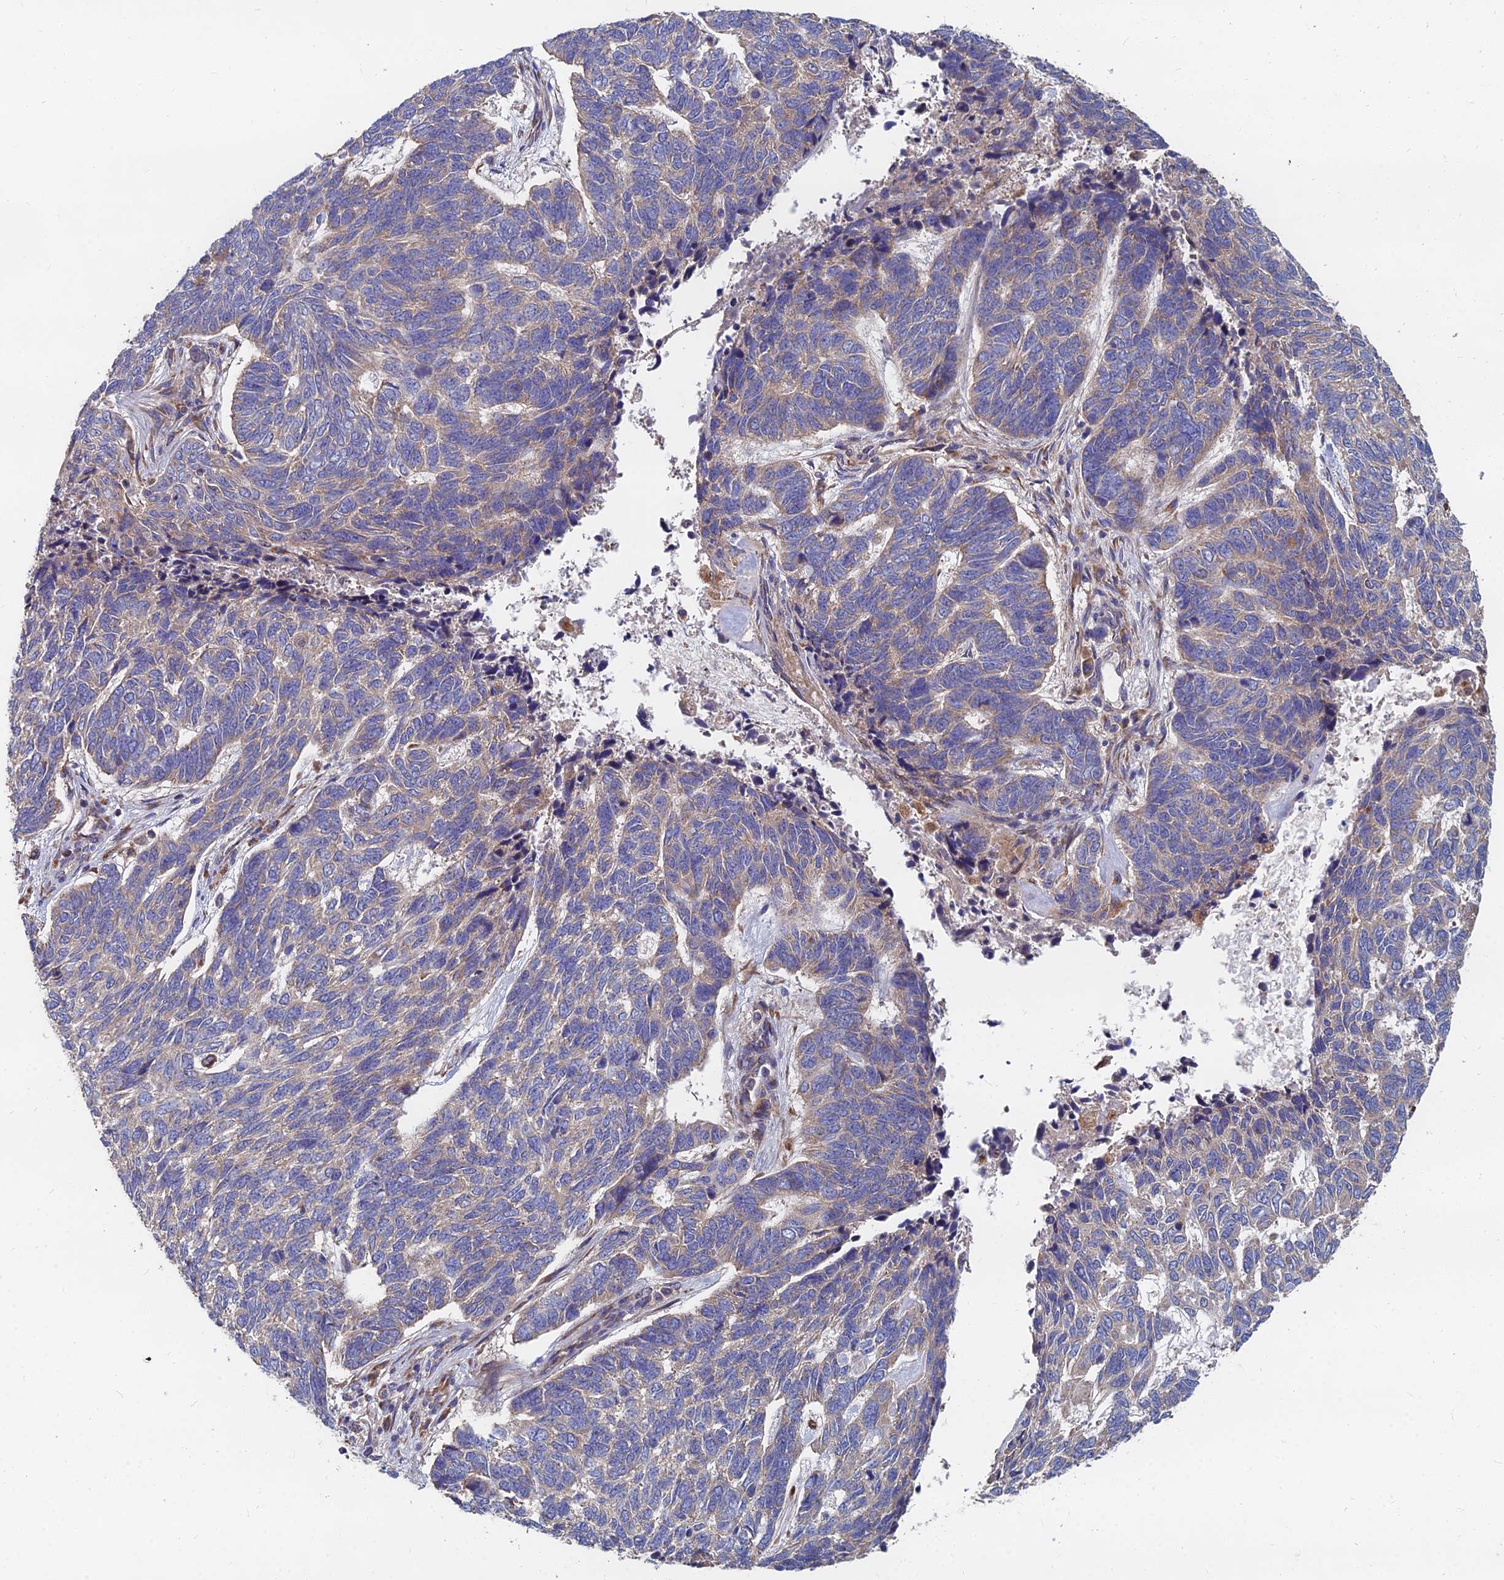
{"staining": {"intensity": "weak", "quantity": "<25%", "location": "cytoplasmic/membranous"}, "tissue": "skin cancer", "cell_type": "Tumor cells", "image_type": "cancer", "snomed": [{"axis": "morphology", "description": "Basal cell carcinoma"}, {"axis": "topography", "description": "Skin"}], "caption": "The immunohistochemistry (IHC) histopathology image has no significant expression in tumor cells of skin cancer tissue.", "gene": "CCZ1", "patient": {"sex": "female", "age": 65}}